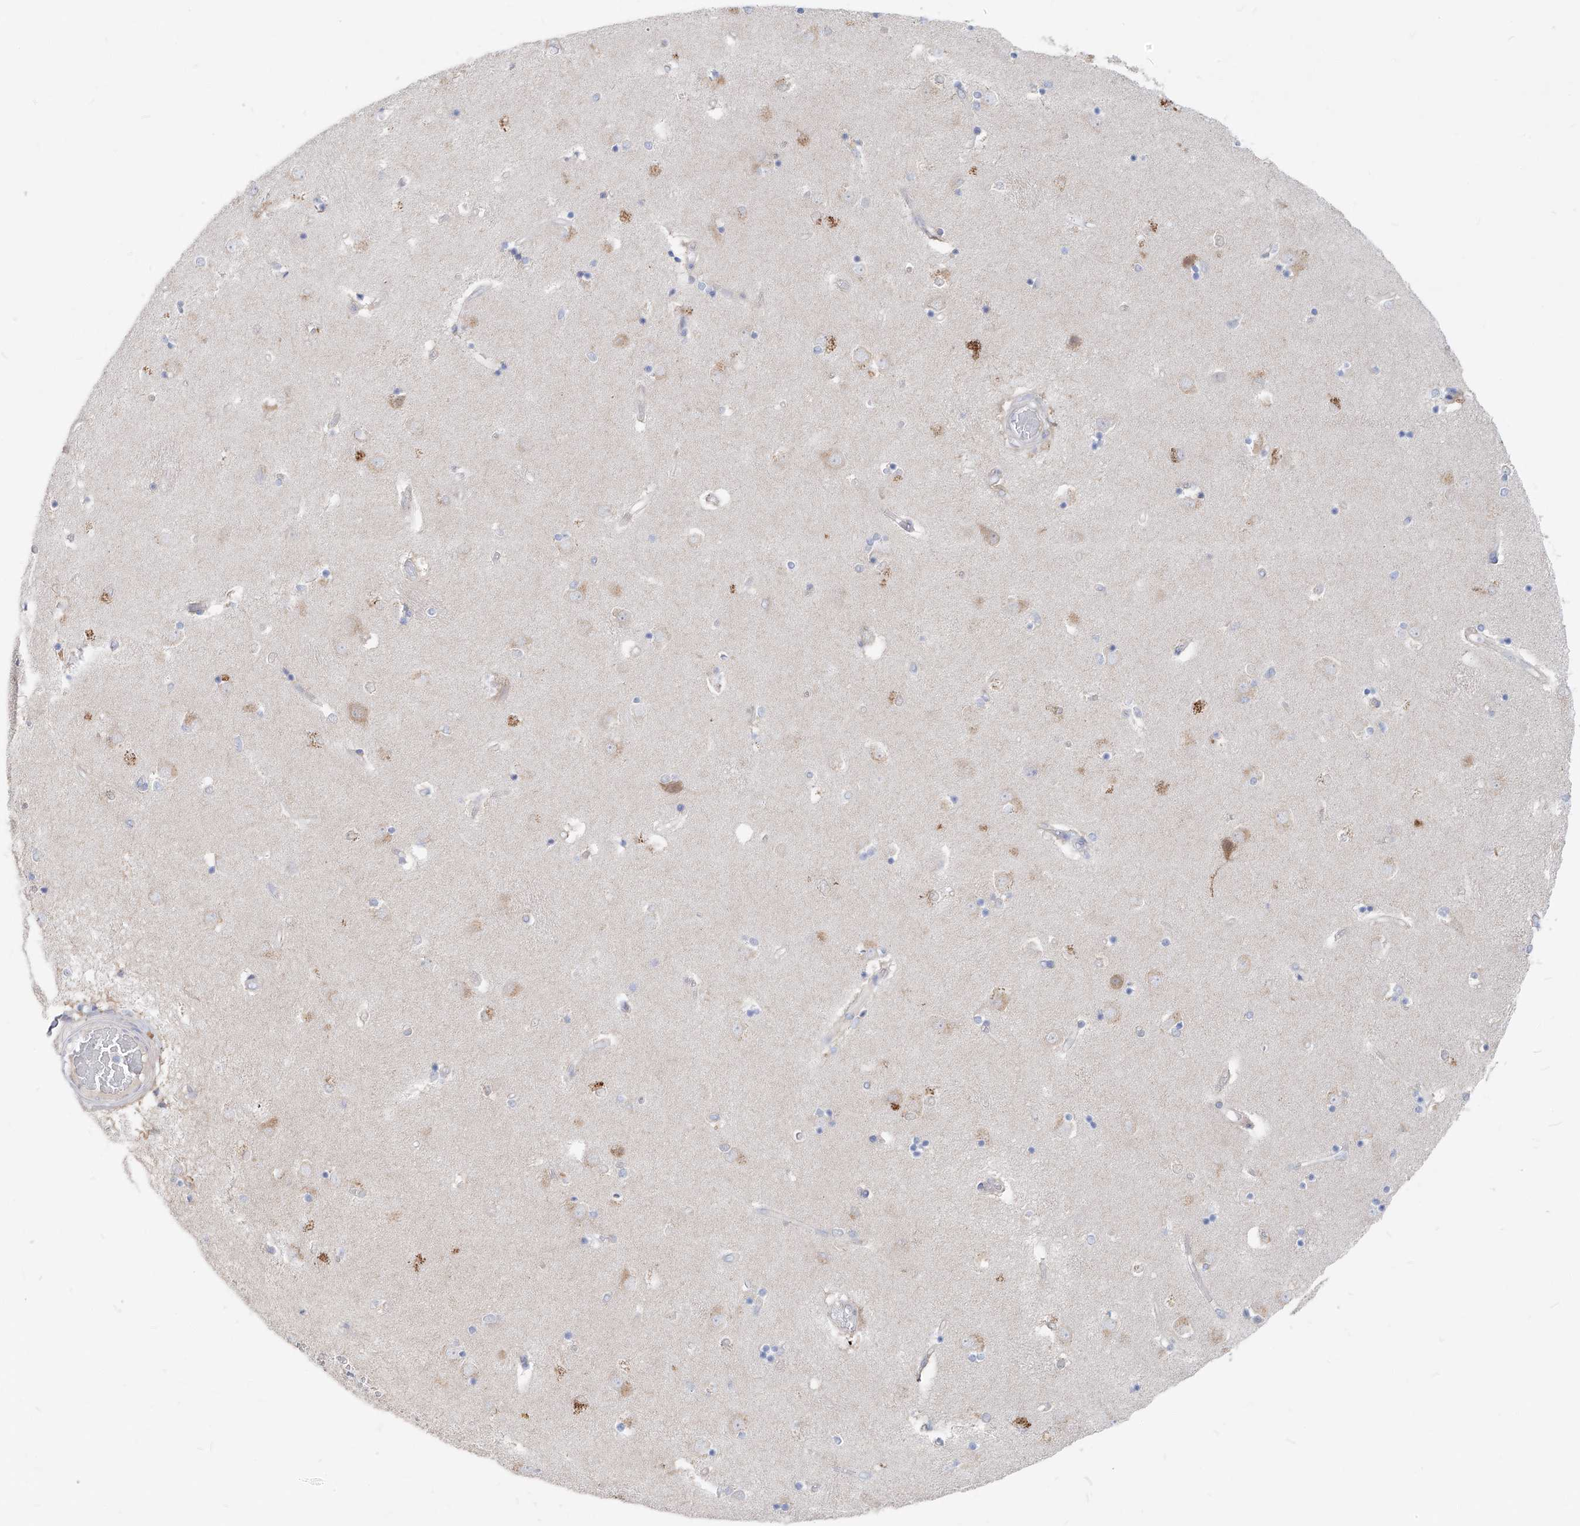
{"staining": {"intensity": "negative", "quantity": "none", "location": "none"}, "tissue": "caudate", "cell_type": "Glial cells", "image_type": "normal", "snomed": [{"axis": "morphology", "description": "Normal tissue, NOS"}, {"axis": "topography", "description": "Lateral ventricle wall"}], "caption": "Caudate was stained to show a protein in brown. There is no significant positivity in glial cells. (DAB IHC, high magnification).", "gene": "UFL1", "patient": {"sex": "male", "age": 45}}